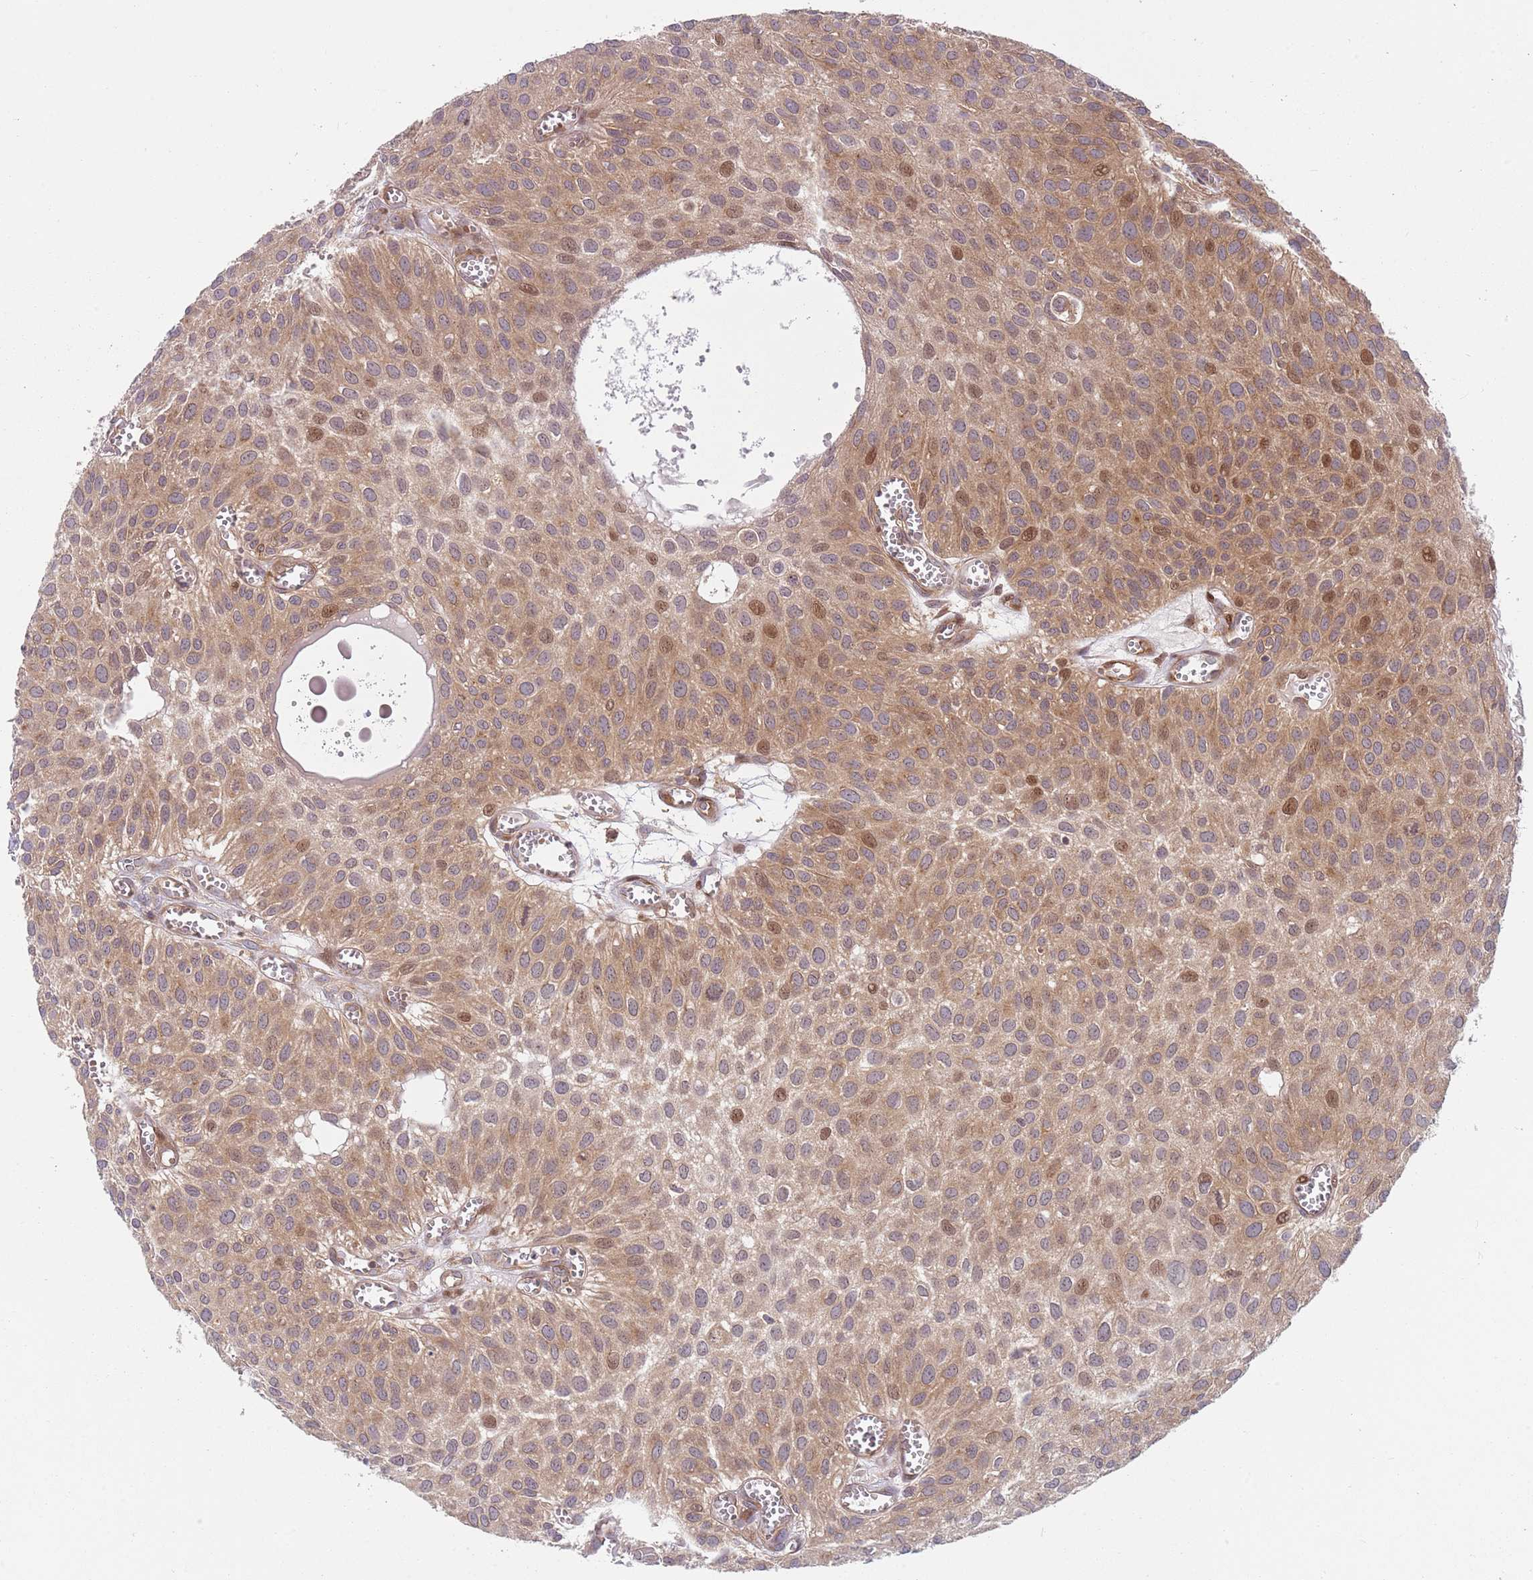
{"staining": {"intensity": "moderate", "quantity": ">75%", "location": "cytoplasmic/membranous,nuclear"}, "tissue": "urothelial cancer", "cell_type": "Tumor cells", "image_type": "cancer", "snomed": [{"axis": "morphology", "description": "Urothelial carcinoma, Low grade"}, {"axis": "topography", "description": "Urinary bladder"}], "caption": "Immunohistochemical staining of urothelial cancer demonstrates medium levels of moderate cytoplasmic/membranous and nuclear staining in approximately >75% of tumor cells.", "gene": "GGA1", "patient": {"sex": "male", "age": 88}}